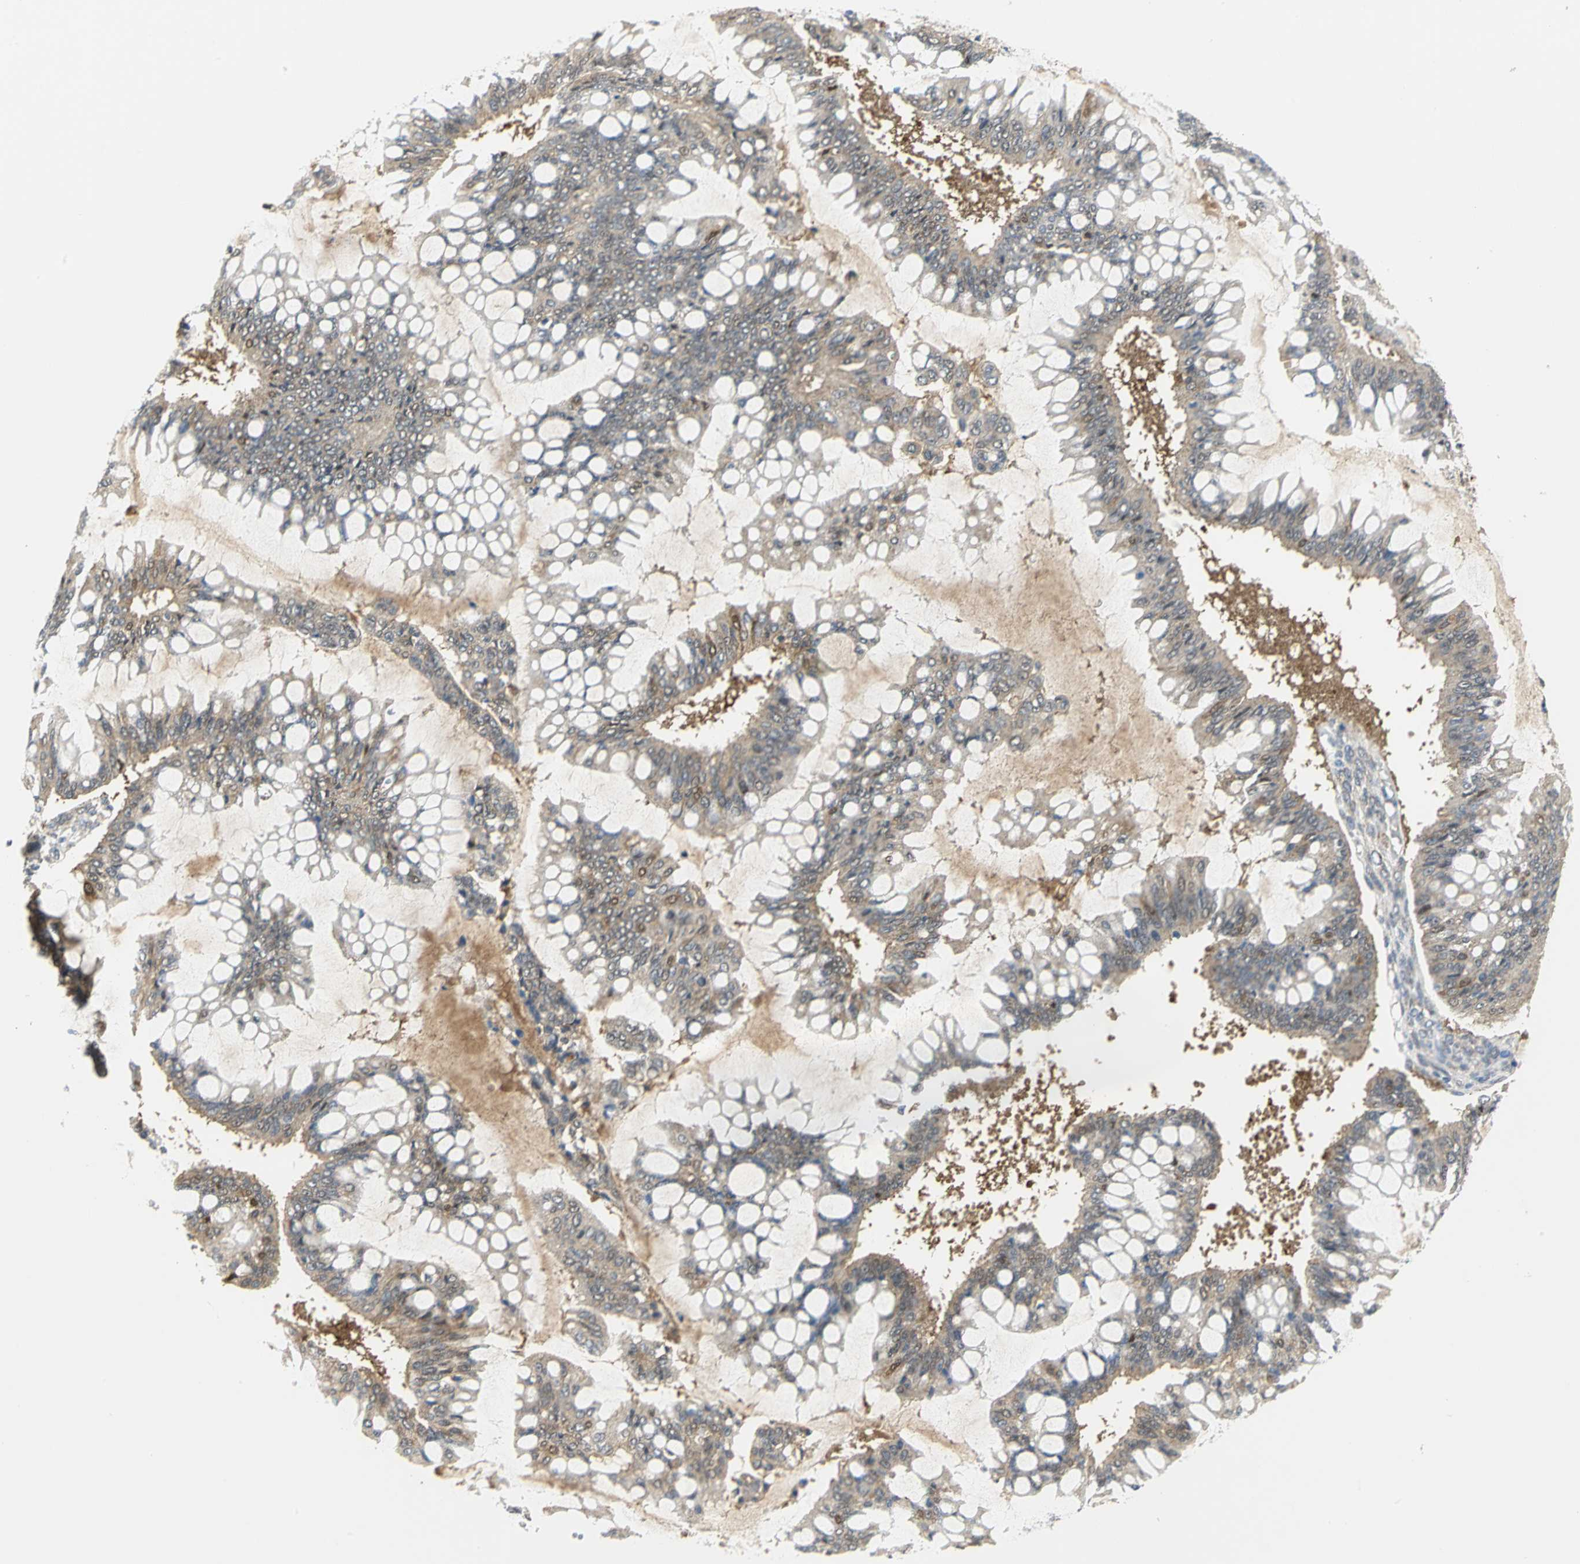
{"staining": {"intensity": "weak", "quantity": ">75%", "location": "cytoplasmic/membranous"}, "tissue": "ovarian cancer", "cell_type": "Tumor cells", "image_type": "cancer", "snomed": [{"axis": "morphology", "description": "Cystadenocarcinoma, mucinous, NOS"}, {"axis": "topography", "description": "Ovary"}], "caption": "Tumor cells exhibit low levels of weak cytoplasmic/membranous expression in about >75% of cells in mucinous cystadenocarcinoma (ovarian).", "gene": "PGM3", "patient": {"sex": "female", "age": 73}}